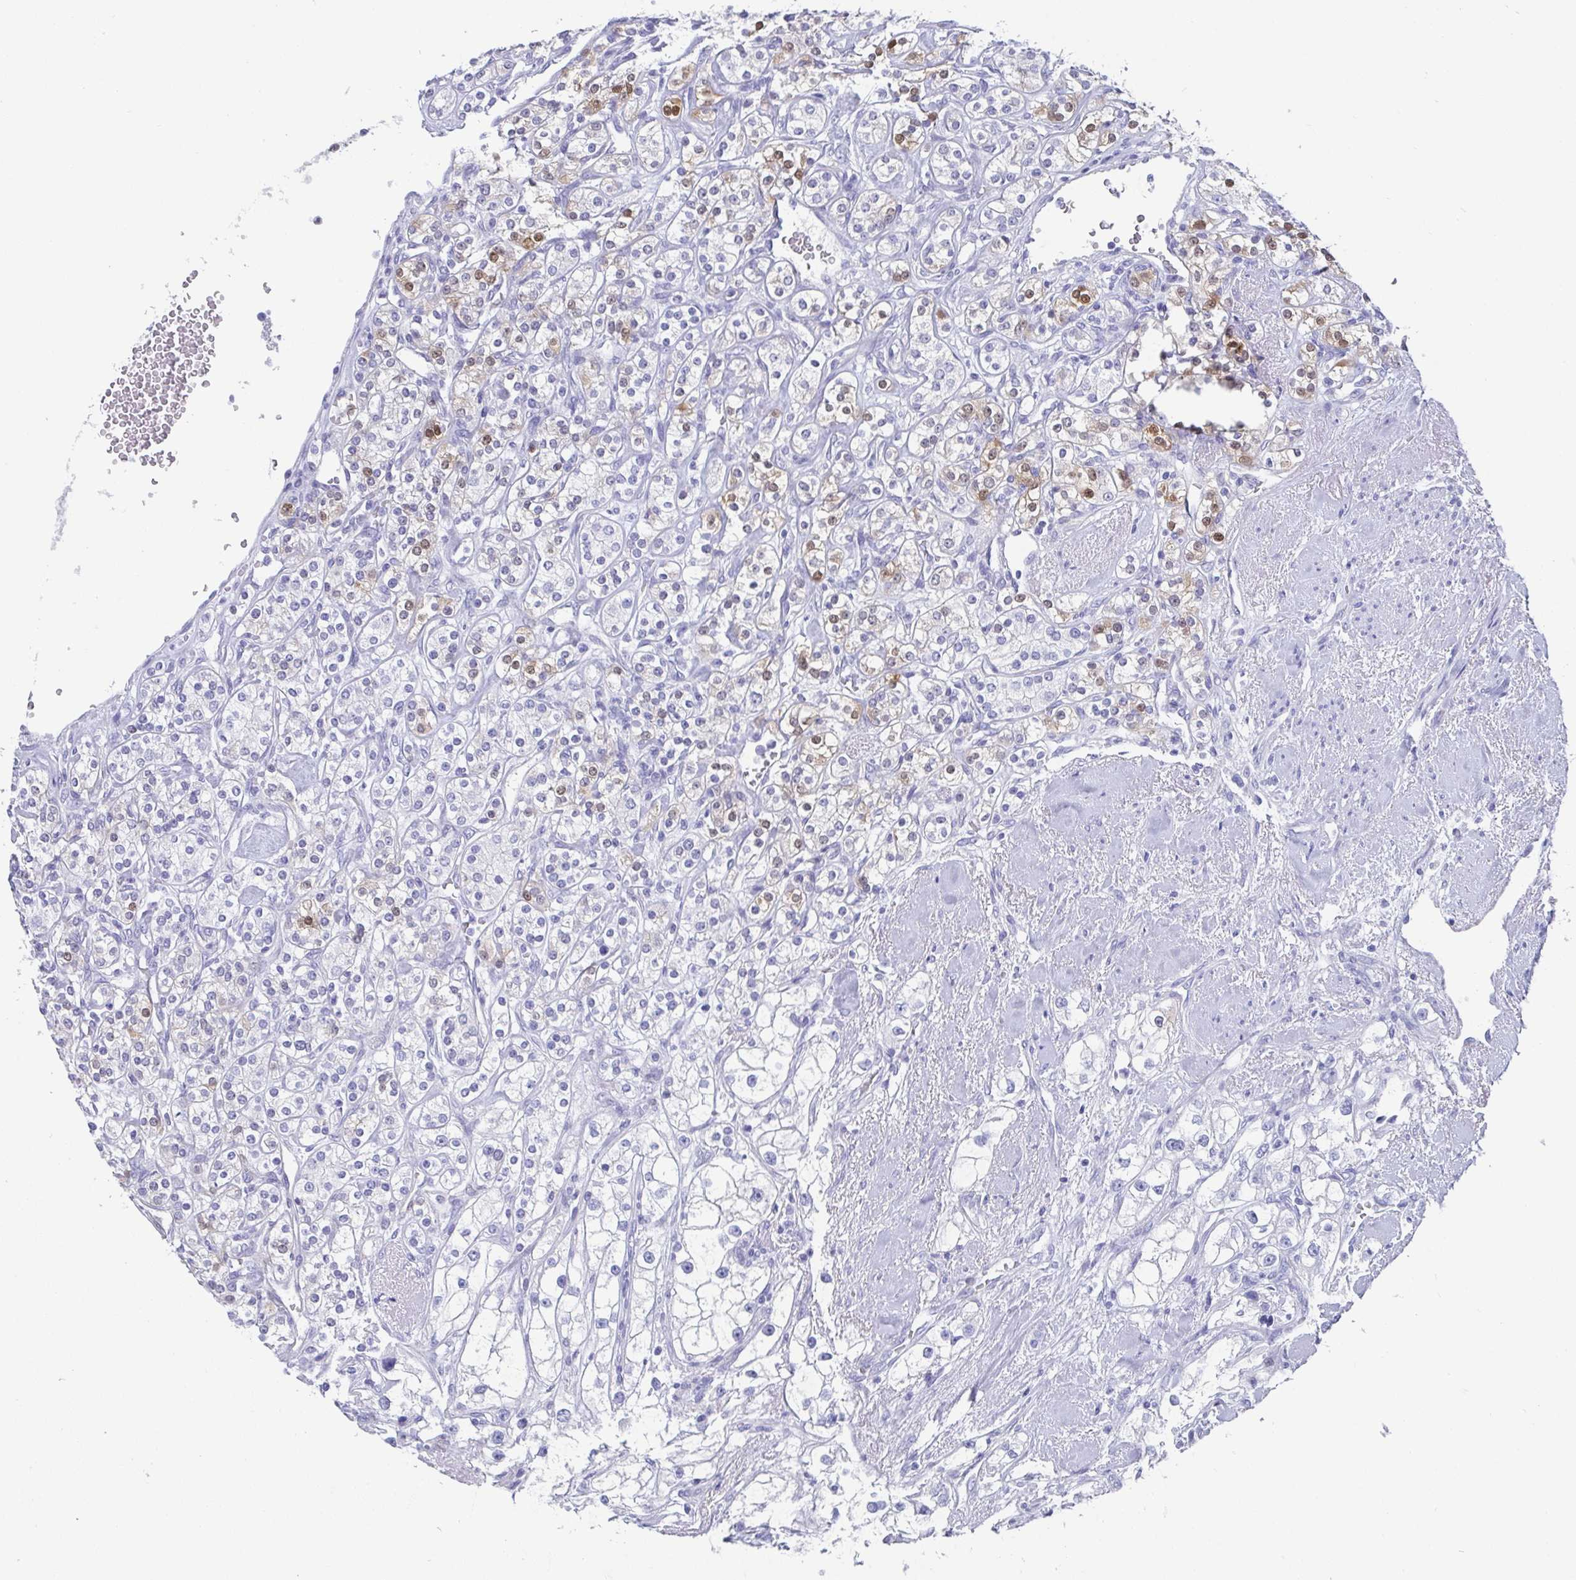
{"staining": {"intensity": "weak", "quantity": "<25%", "location": "cytoplasmic/membranous,nuclear"}, "tissue": "renal cancer", "cell_type": "Tumor cells", "image_type": "cancer", "snomed": [{"axis": "morphology", "description": "Adenocarcinoma, NOS"}, {"axis": "topography", "description": "Kidney"}], "caption": "High power microscopy photomicrograph of an IHC micrograph of renal cancer, revealing no significant staining in tumor cells. The staining is performed using DAB (3,3'-diaminobenzidine) brown chromogen with nuclei counter-stained in using hematoxylin.", "gene": "SCGN", "patient": {"sex": "male", "age": 77}}